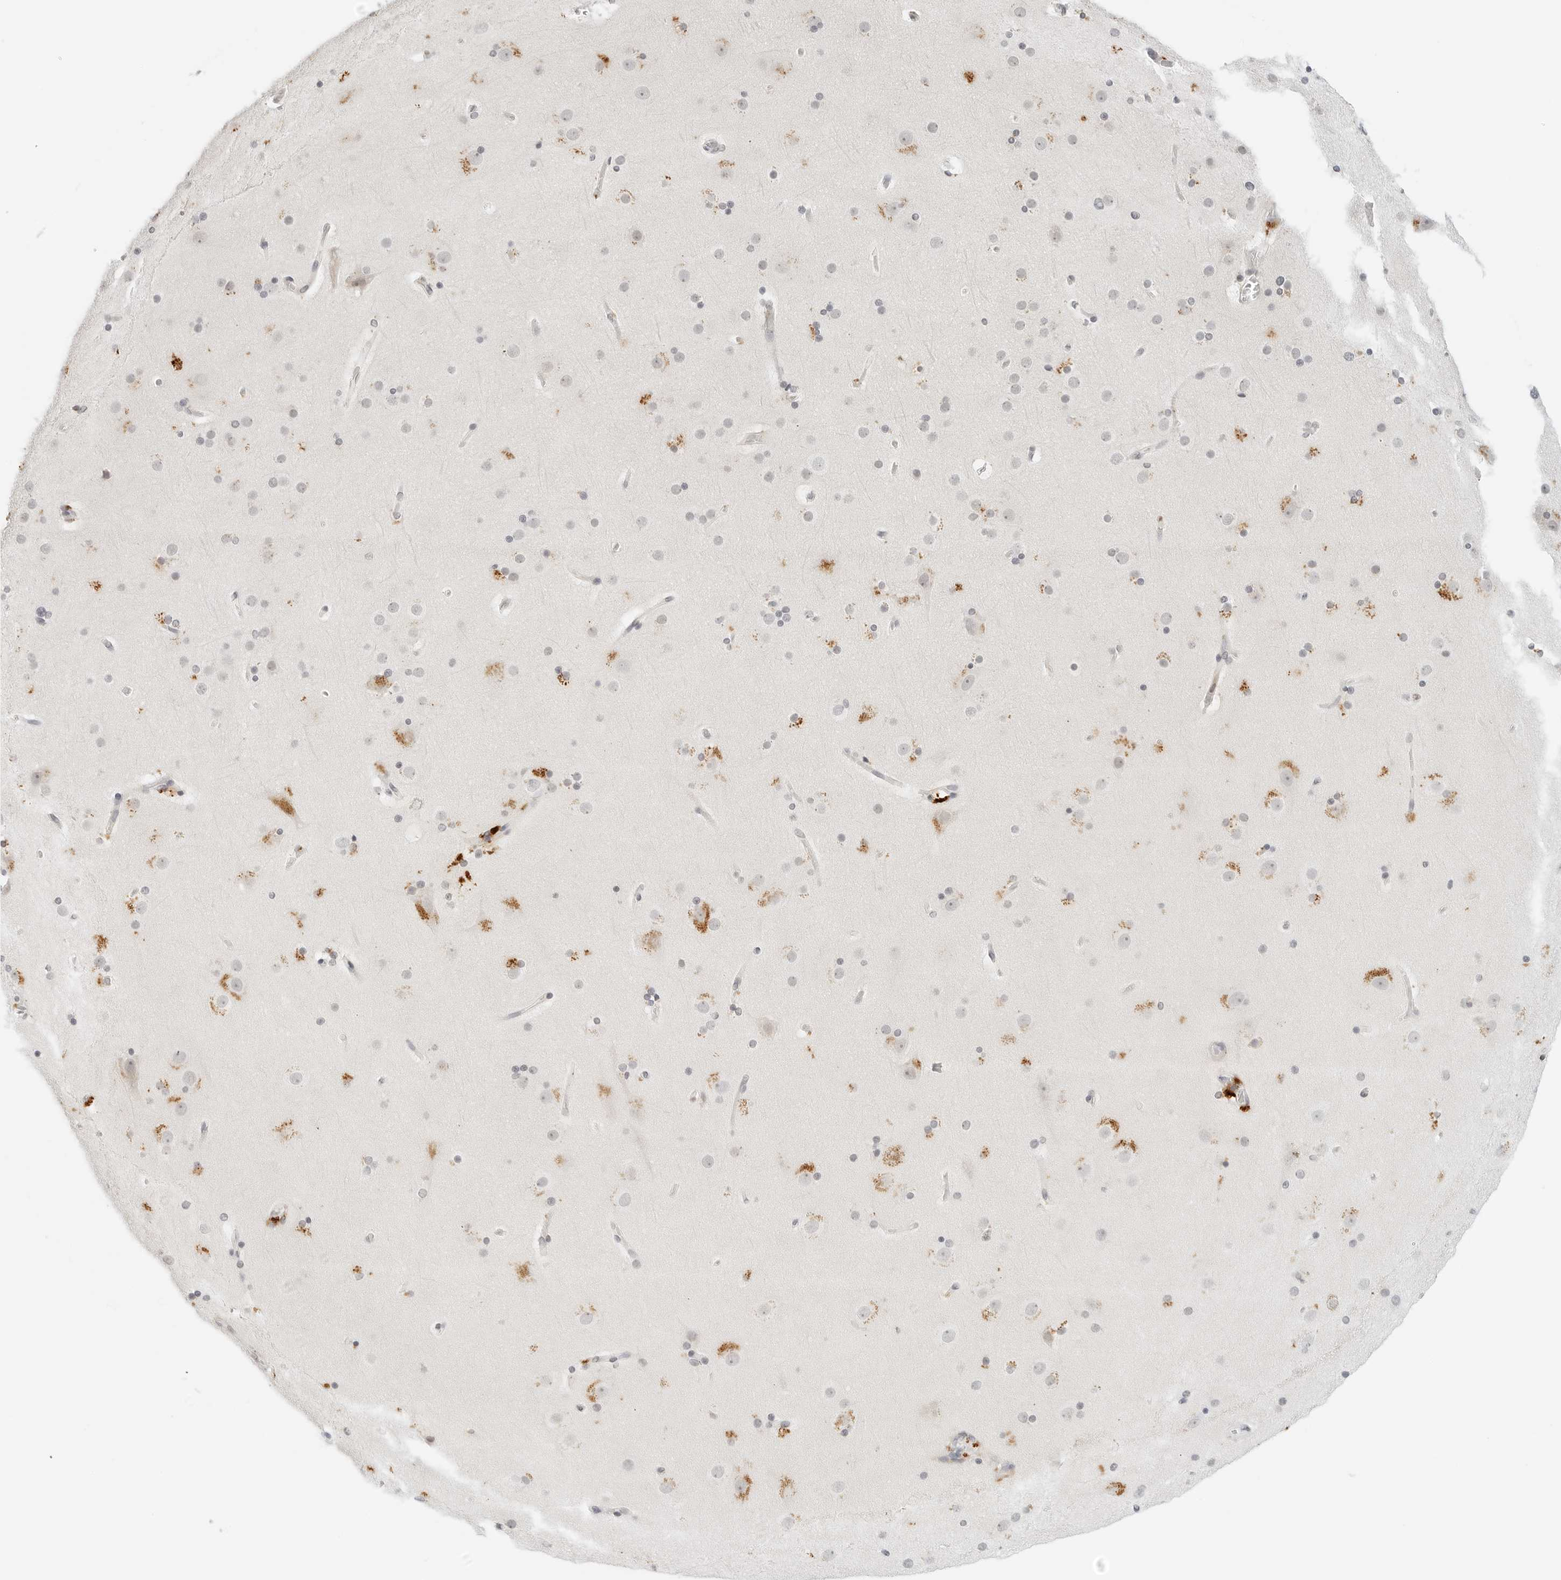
{"staining": {"intensity": "negative", "quantity": "none", "location": "none"}, "tissue": "cerebral cortex", "cell_type": "Endothelial cells", "image_type": "normal", "snomed": [{"axis": "morphology", "description": "Normal tissue, NOS"}, {"axis": "topography", "description": "Cerebral cortex"}], "caption": "Immunohistochemical staining of unremarkable human cerebral cortex exhibits no significant staining in endothelial cells. (Immunohistochemistry (ihc), brightfield microscopy, high magnification).", "gene": "NEO1", "patient": {"sex": "male", "age": 57}}